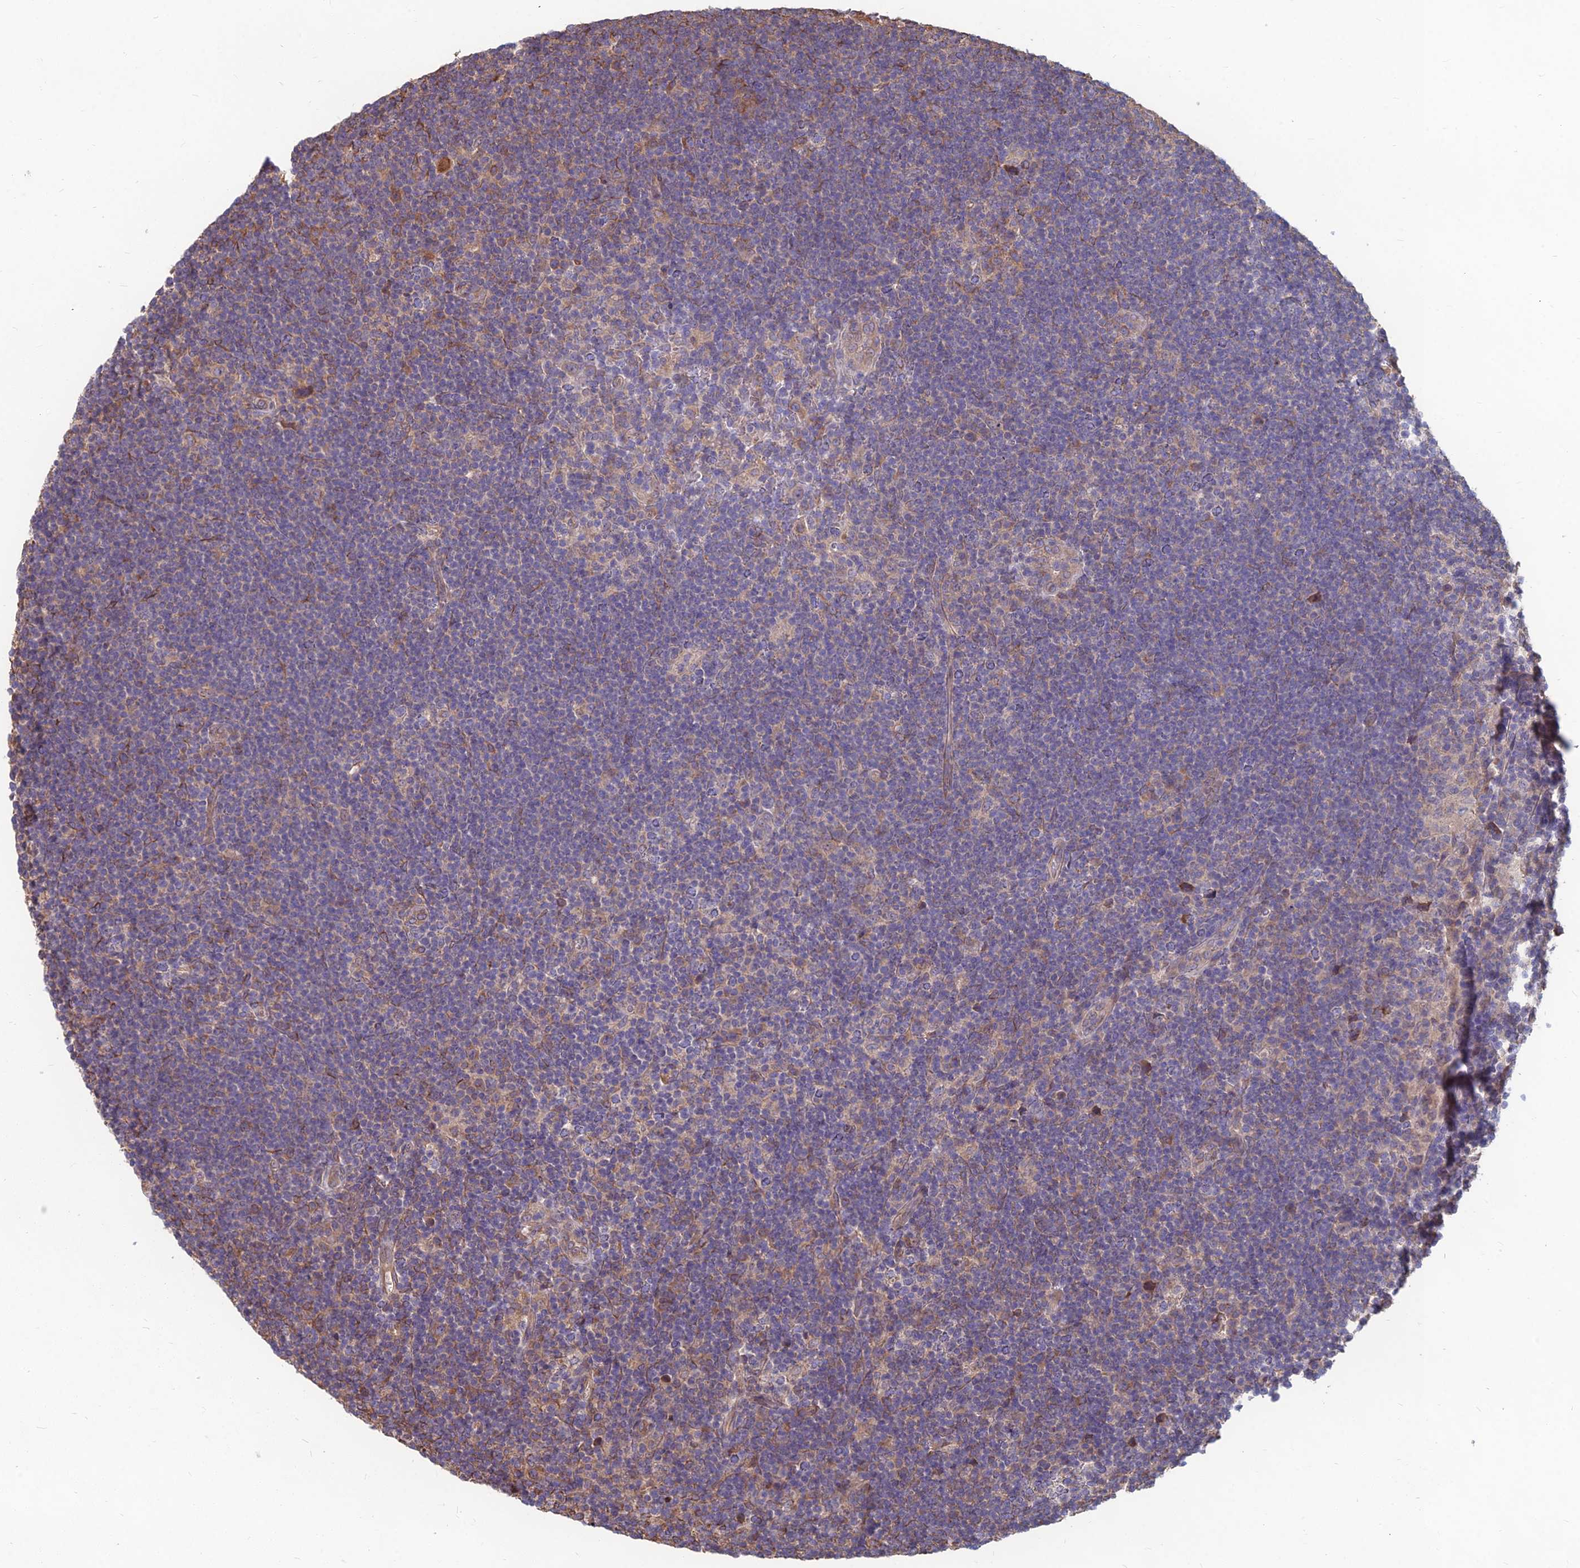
{"staining": {"intensity": "weak", "quantity": "25%-75%", "location": "cytoplasmic/membranous"}, "tissue": "lymphoma", "cell_type": "Tumor cells", "image_type": "cancer", "snomed": [{"axis": "morphology", "description": "Hodgkin's disease, NOS"}, {"axis": "topography", "description": "Lymph node"}], "caption": "Hodgkin's disease stained with DAB IHC demonstrates low levels of weak cytoplasmic/membranous positivity in approximately 25%-75% of tumor cells.", "gene": "LSM6", "patient": {"sex": "female", "age": 57}}